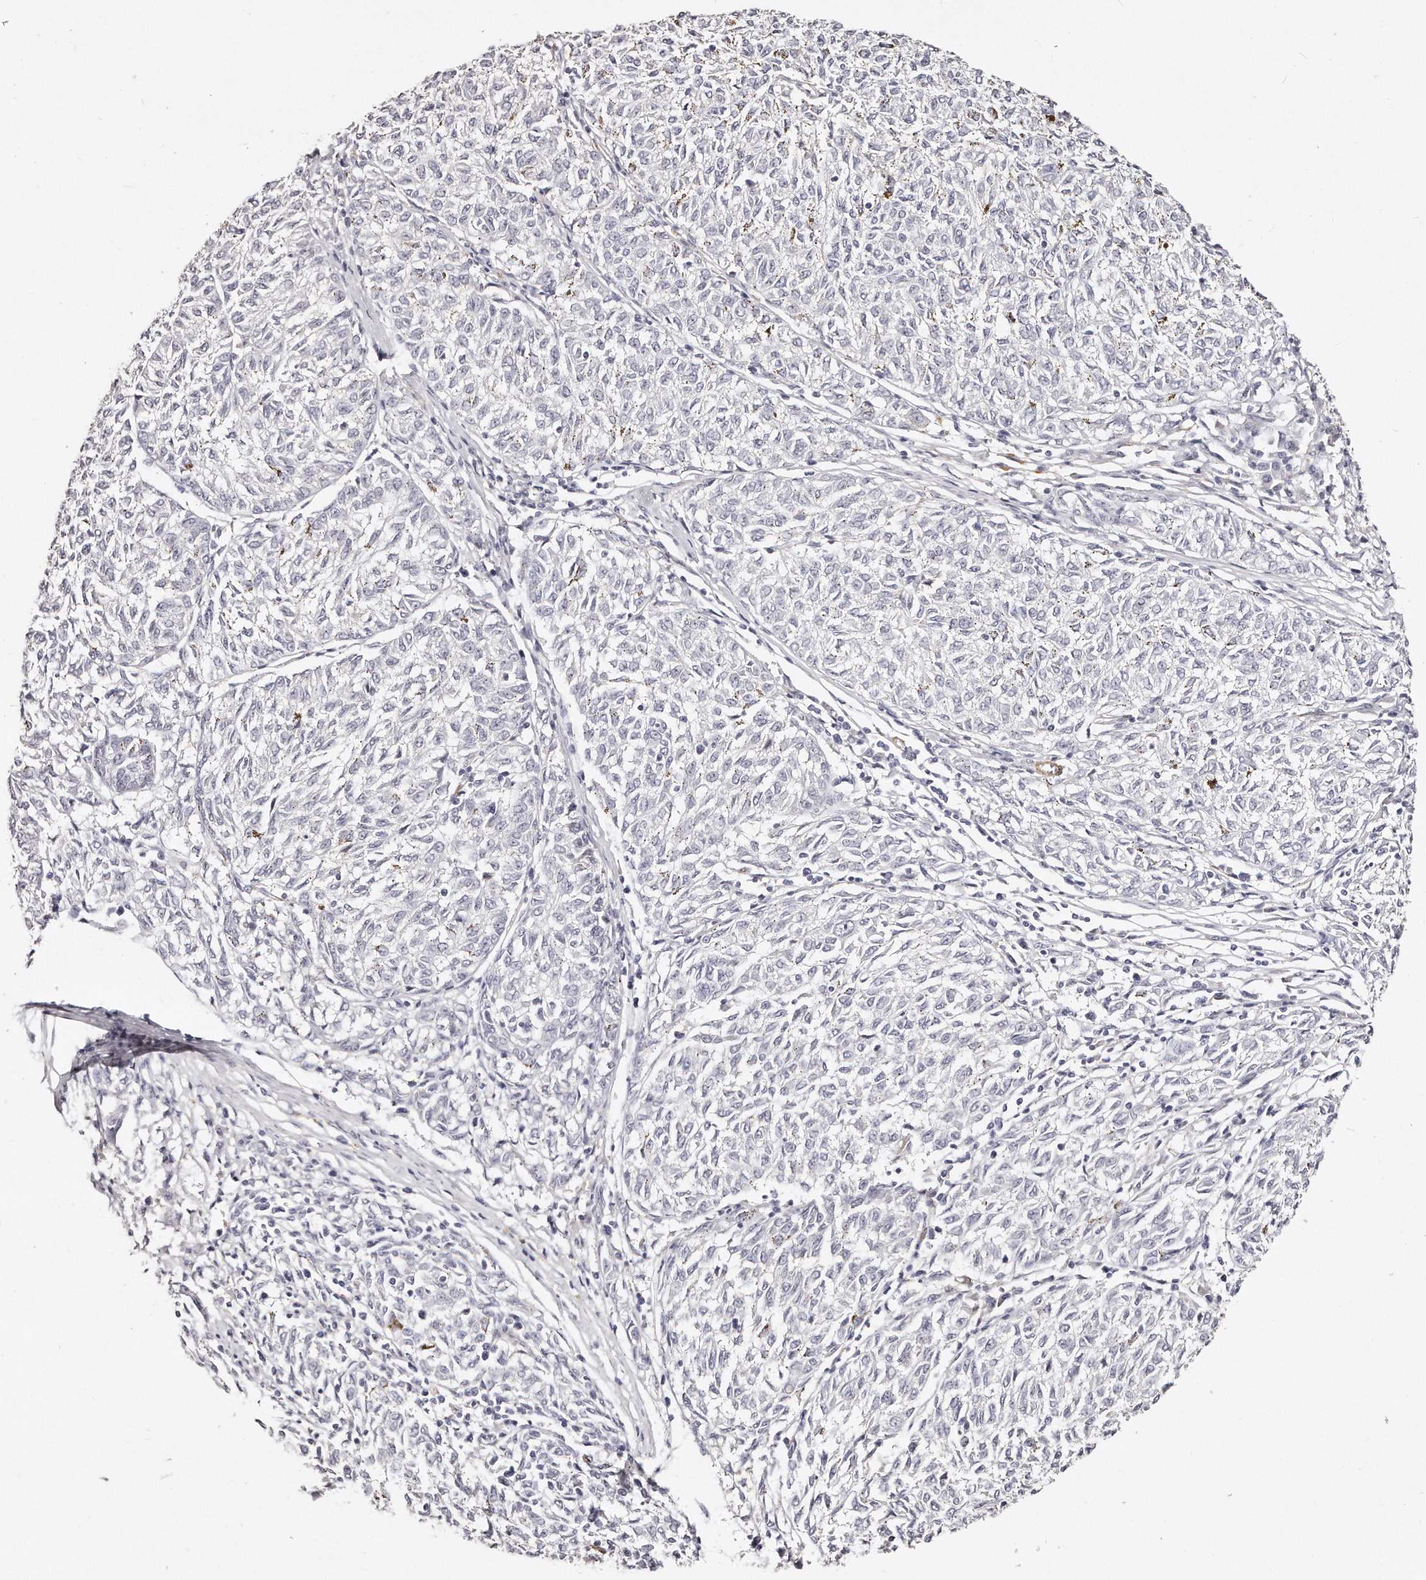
{"staining": {"intensity": "negative", "quantity": "none", "location": "none"}, "tissue": "melanoma", "cell_type": "Tumor cells", "image_type": "cancer", "snomed": [{"axis": "morphology", "description": "Malignant melanoma, NOS"}, {"axis": "topography", "description": "Skin"}], "caption": "Micrograph shows no protein expression in tumor cells of melanoma tissue.", "gene": "LMOD1", "patient": {"sex": "female", "age": 72}}